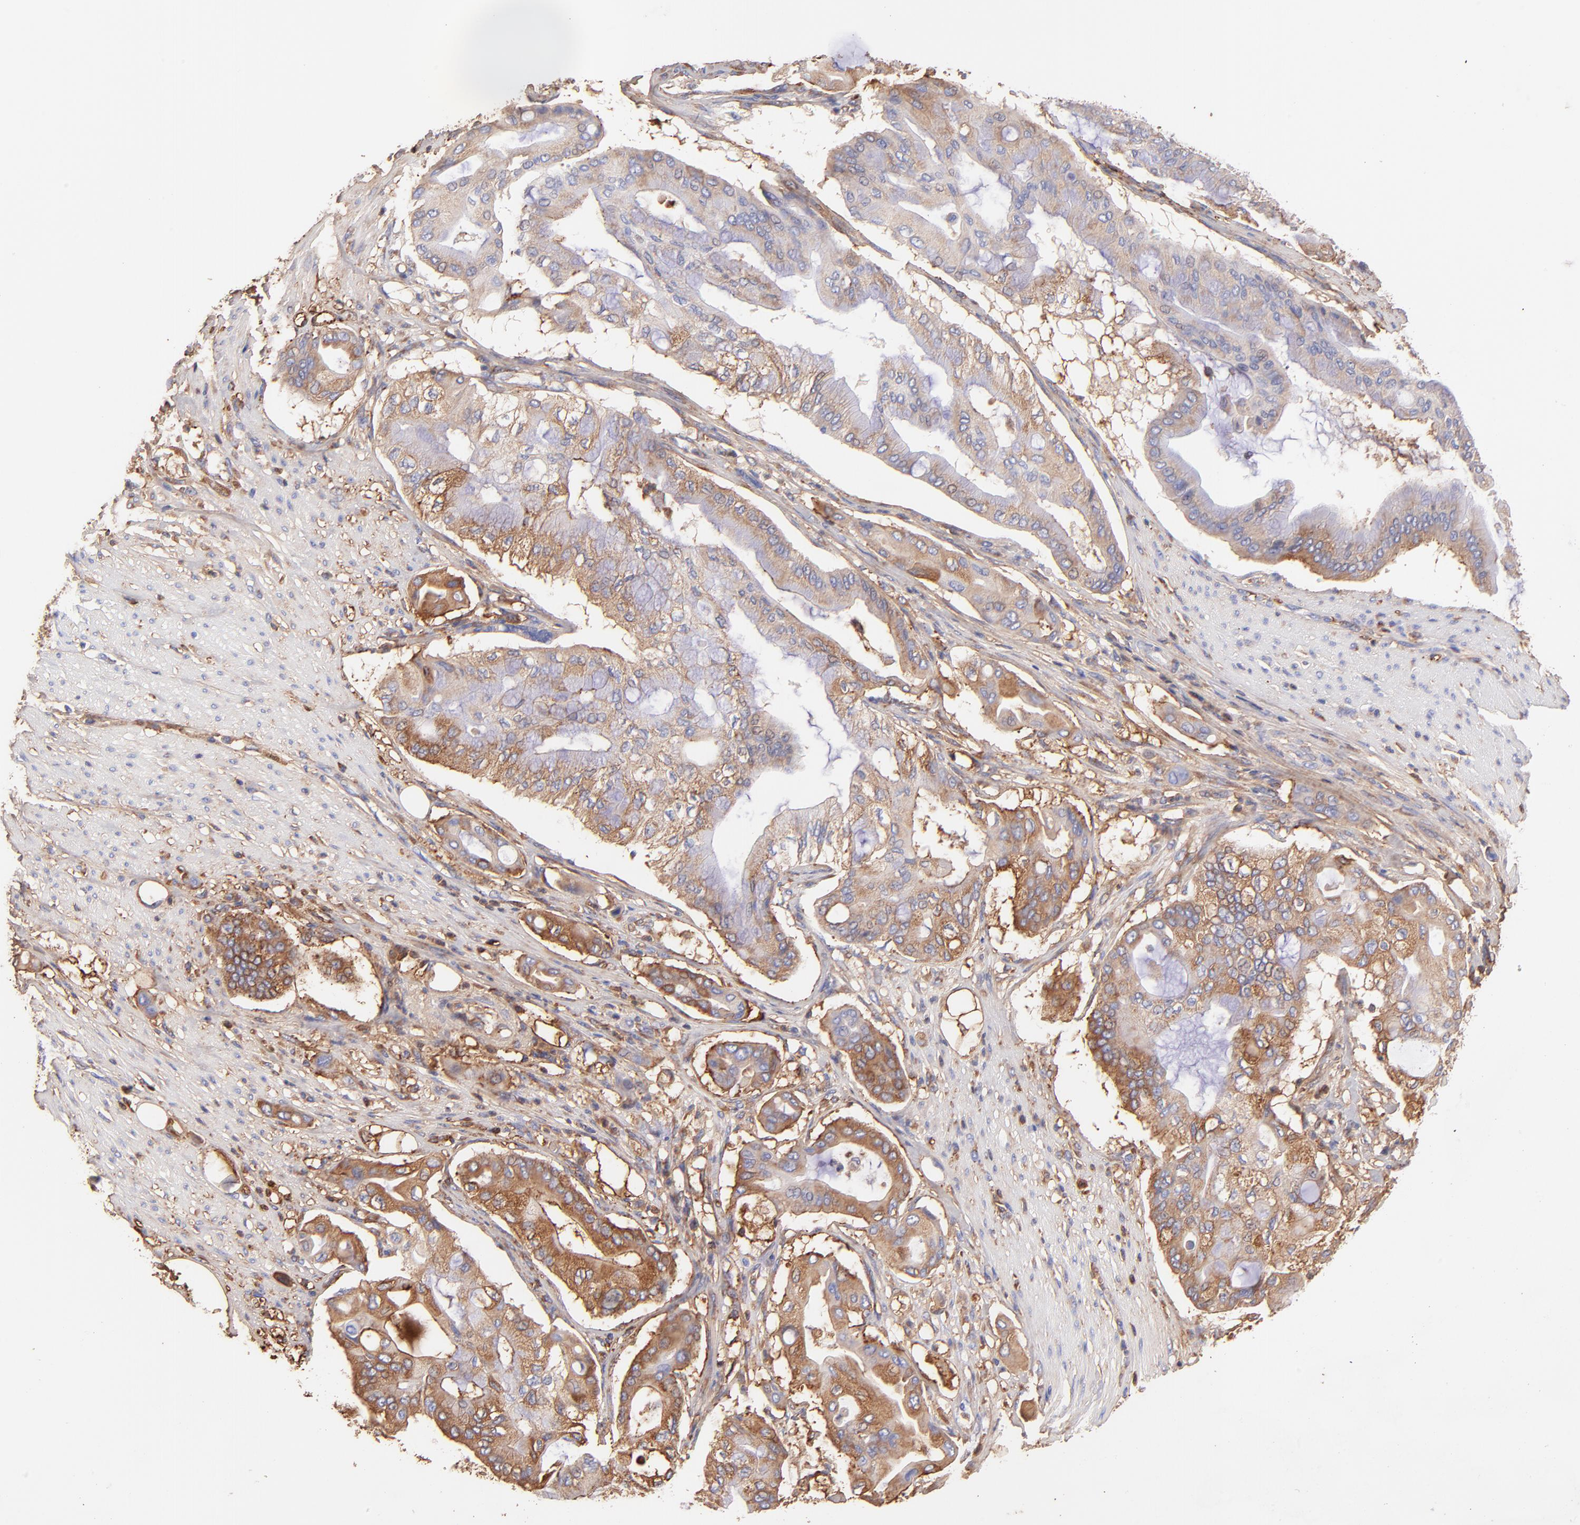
{"staining": {"intensity": "moderate", "quantity": "25%-75%", "location": "cytoplasmic/membranous"}, "tissue": "pancreatic cancer", "cell_type": "Tumor cells", "image_type": "cancer", "snomed": [{"axis": "morphology", "description": "Adenocarcinoma, NOS"}, {"axis": "morphology", "description": "Adenocarcinoma, metastatic, NOS"}, {"axis": "topography", "description": "Lymph node"}, {"axis": "topography", "description": "Pancreas"}, {"axis": "topography", "description": "Duodenum"}], "caption": "An image of pancreatic cancer (metastatic adenocarcinoma) stained for a protein shows moderate cytoplasmic/membranous brown staining in tumor cells.", "gene": "BGN", "patient": {"sex": "female", "age": 64}}